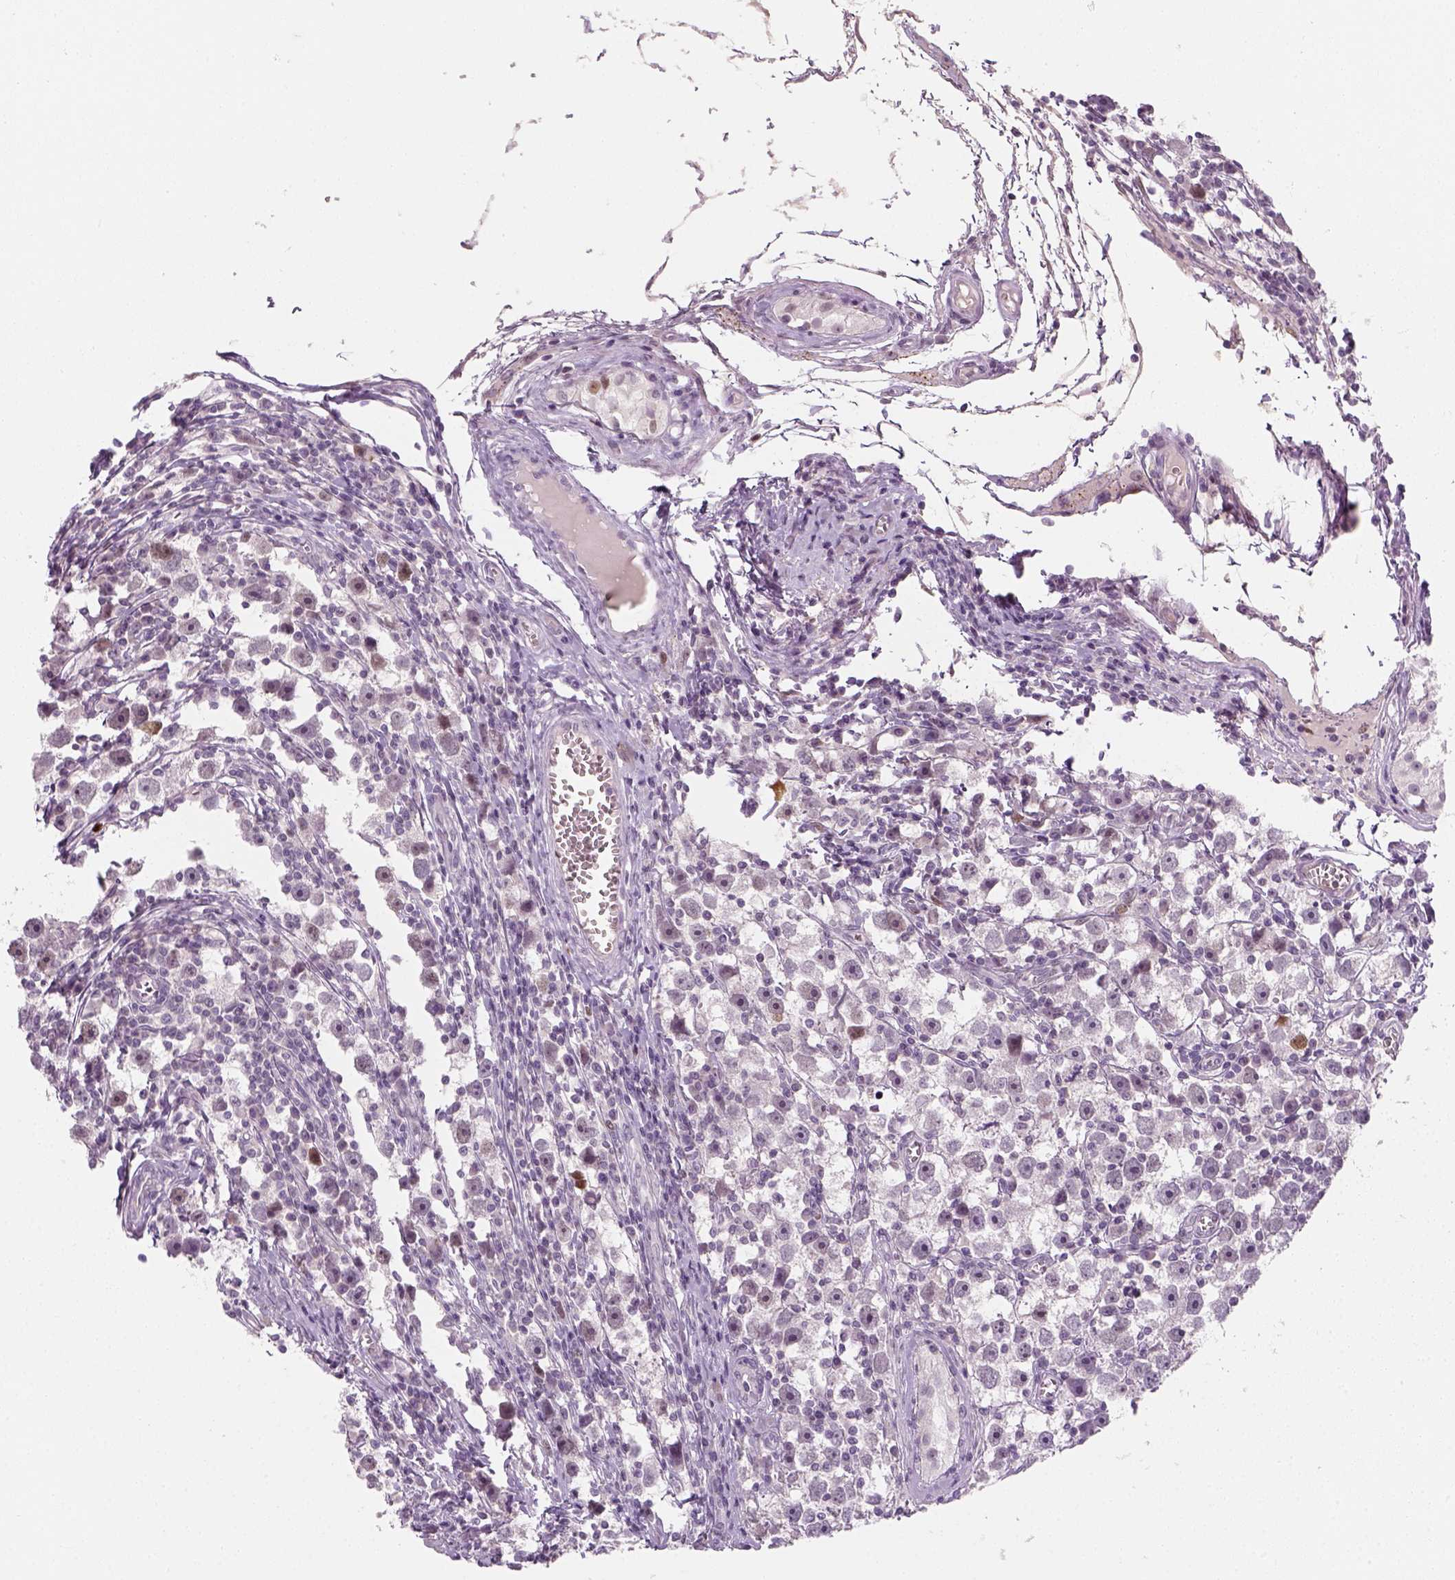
{"staining": {"intensity": "negative", "quantity": "none", "location": "none"}, "tissue": "testis cancer", "cell_type": "Tumor cells", "image_type": "cancer", "snomed": [{"axis": "morphology", "description": "Seminoma, NOS"}, {"axis": "topography", "description": "Testis"}], "caption": "DAB immunohistochemical staining of human testis seminoma reveals no significant positivity in tumor cells. Nuclei are stained in blue.", "gene": "TP53", "patient": {"sex": "male", "age": 30}}